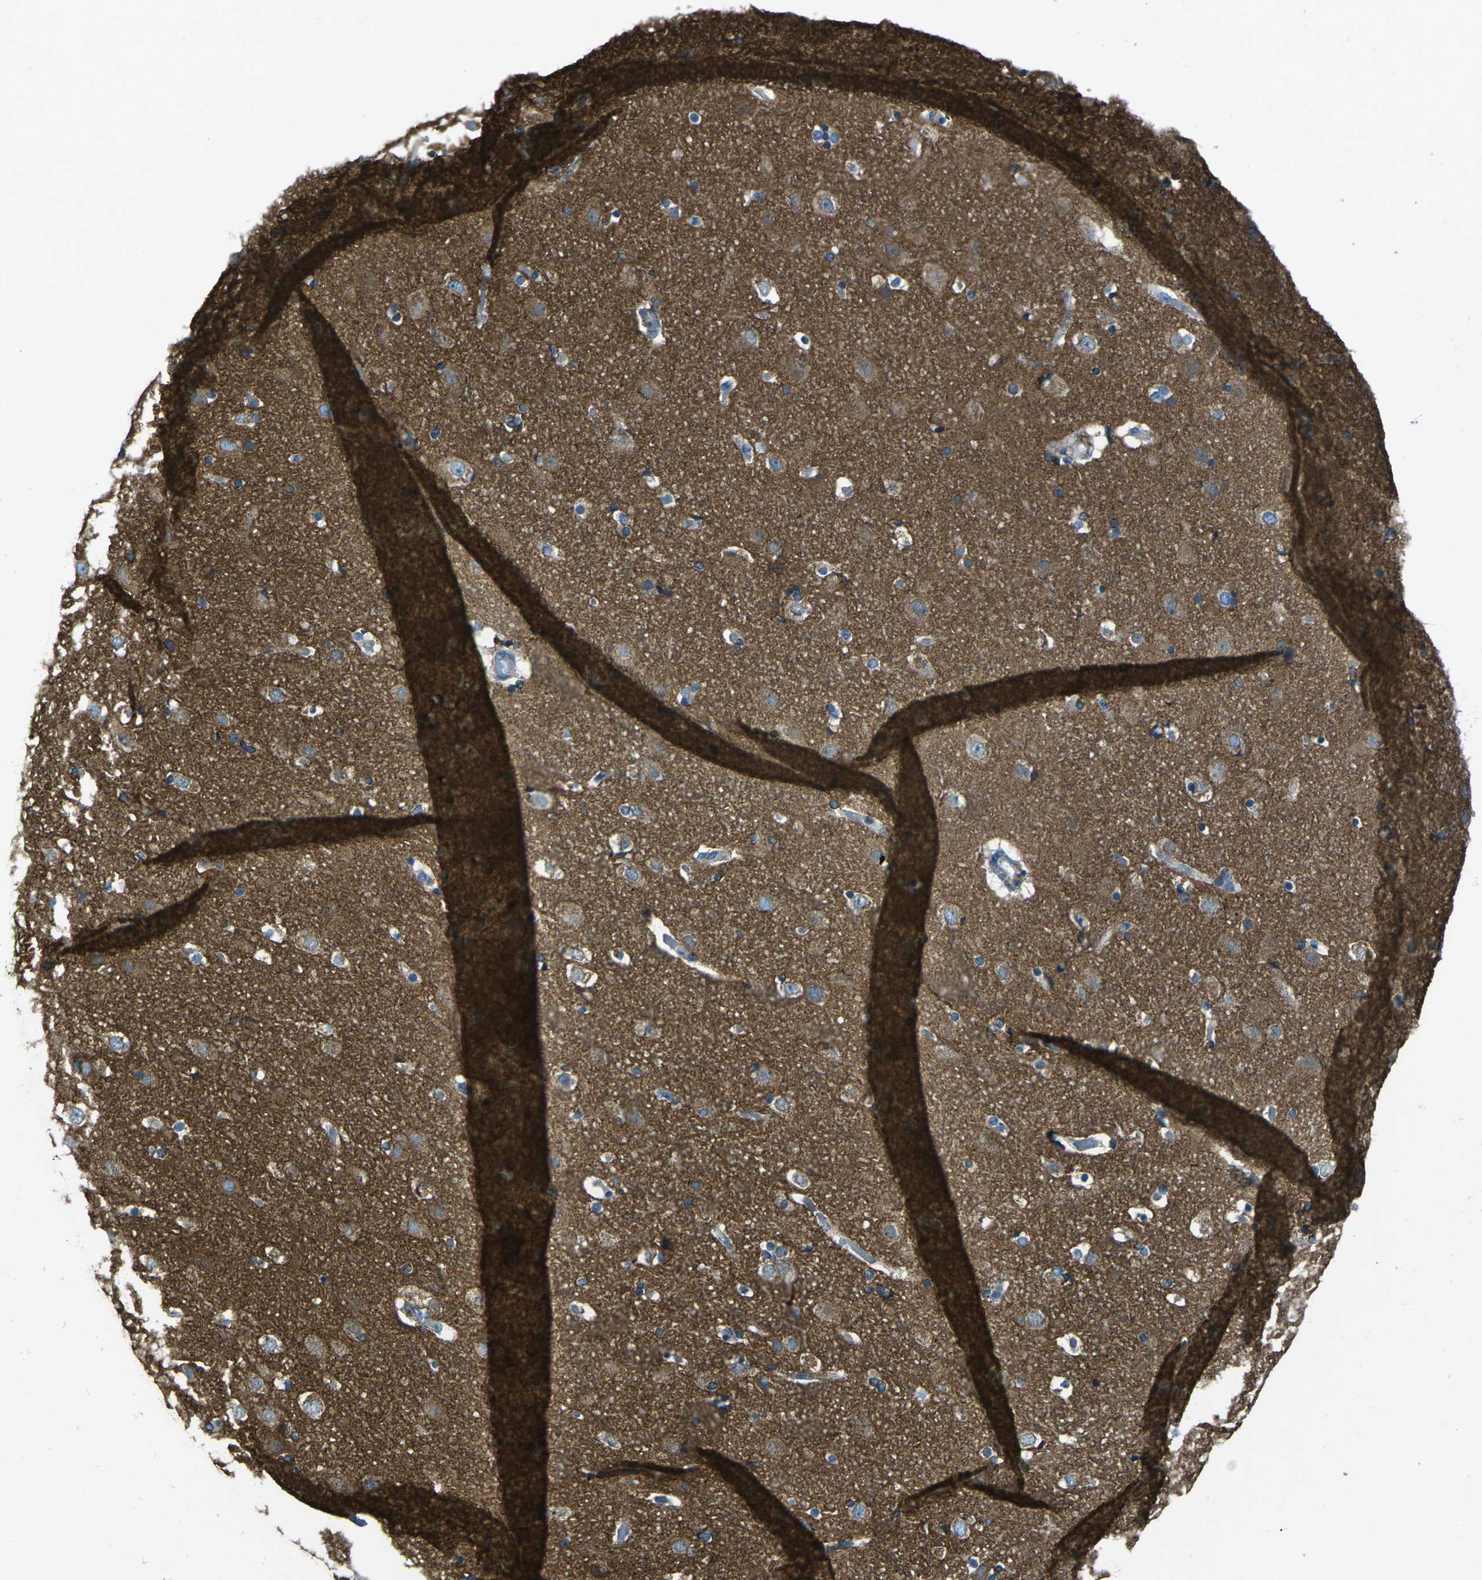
{"staining": {"intensity": "negative", "quantity": "none", "location": "none"}, "tissue": "cerebral cortex", "cell_type": "Endothelial cells", "image_type": "normal", "snomed": [{"axis": "morphology", "description": "Normal tissue, NOS"}, {"axis": "topography", "description": "Cerebral cortex"}], "caption": "Immunohistochemical staining of normal cerebral cortex shows no significant expression in endothelial cells.", "gene": "CDK17", "patient": {"sex": "male", "age": 57}}